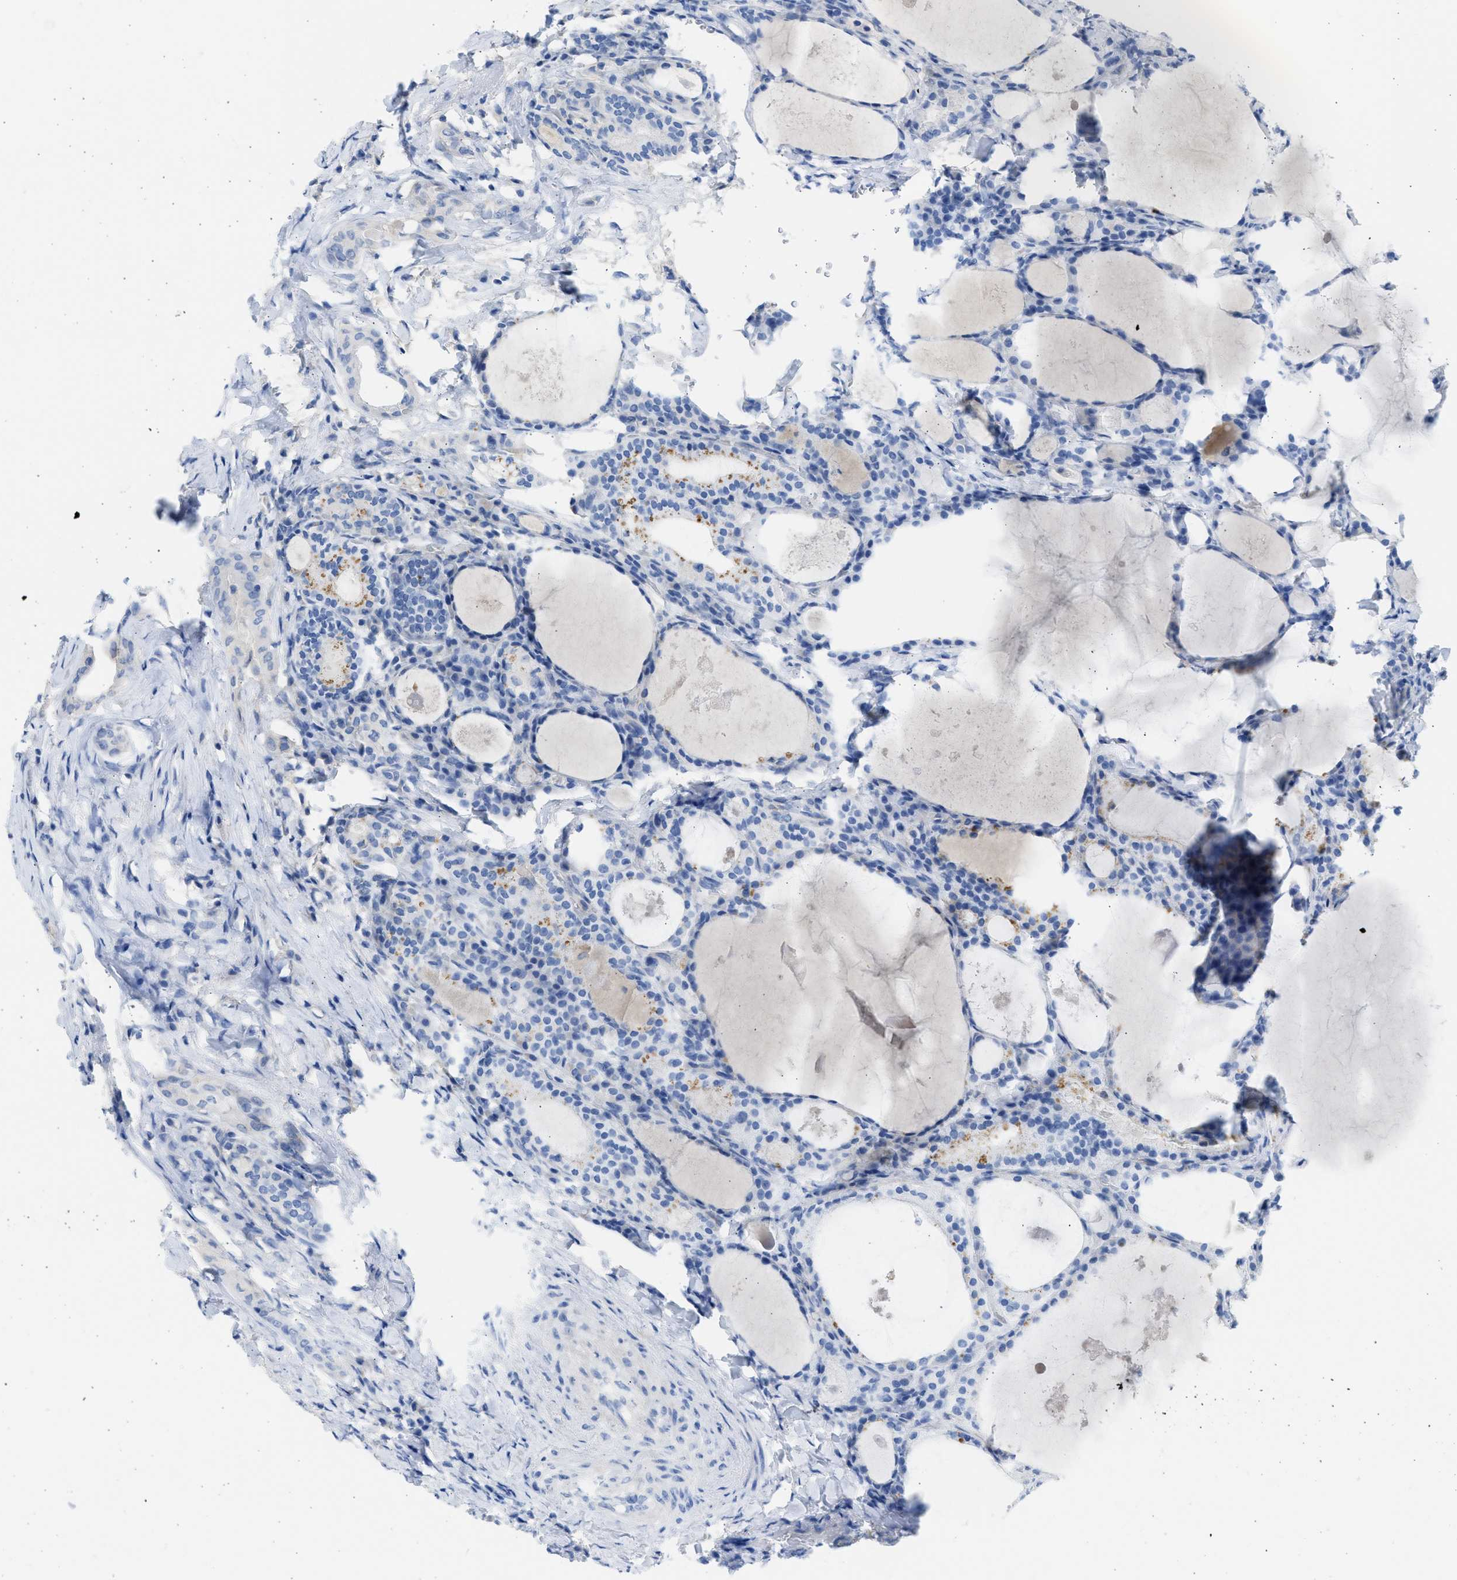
{"staining": {"intensity": "negative", "quantity": "none", "location": "none"}, "tissue": "thyroid cancer", "cell_type": "Tumor cells", "image_type": "cancer", "snomed": [{"axis": "morphology", "description": "Papillary adenocarcinoma, NOS"}, {"axis": "topography", "description": "Thyroid gland"}], "caption": "High power microscopy image of an immunohistochemistry photomicrograph of papillary adenocarcinoma (thyroid), revealing no significant staining in tumor cells. (DAB (3,3'-diaminobenzidine) immunohistochemistry, high magnification).", "gene": "SPATA3", "patient": {"sex": "female", "age": 42}}